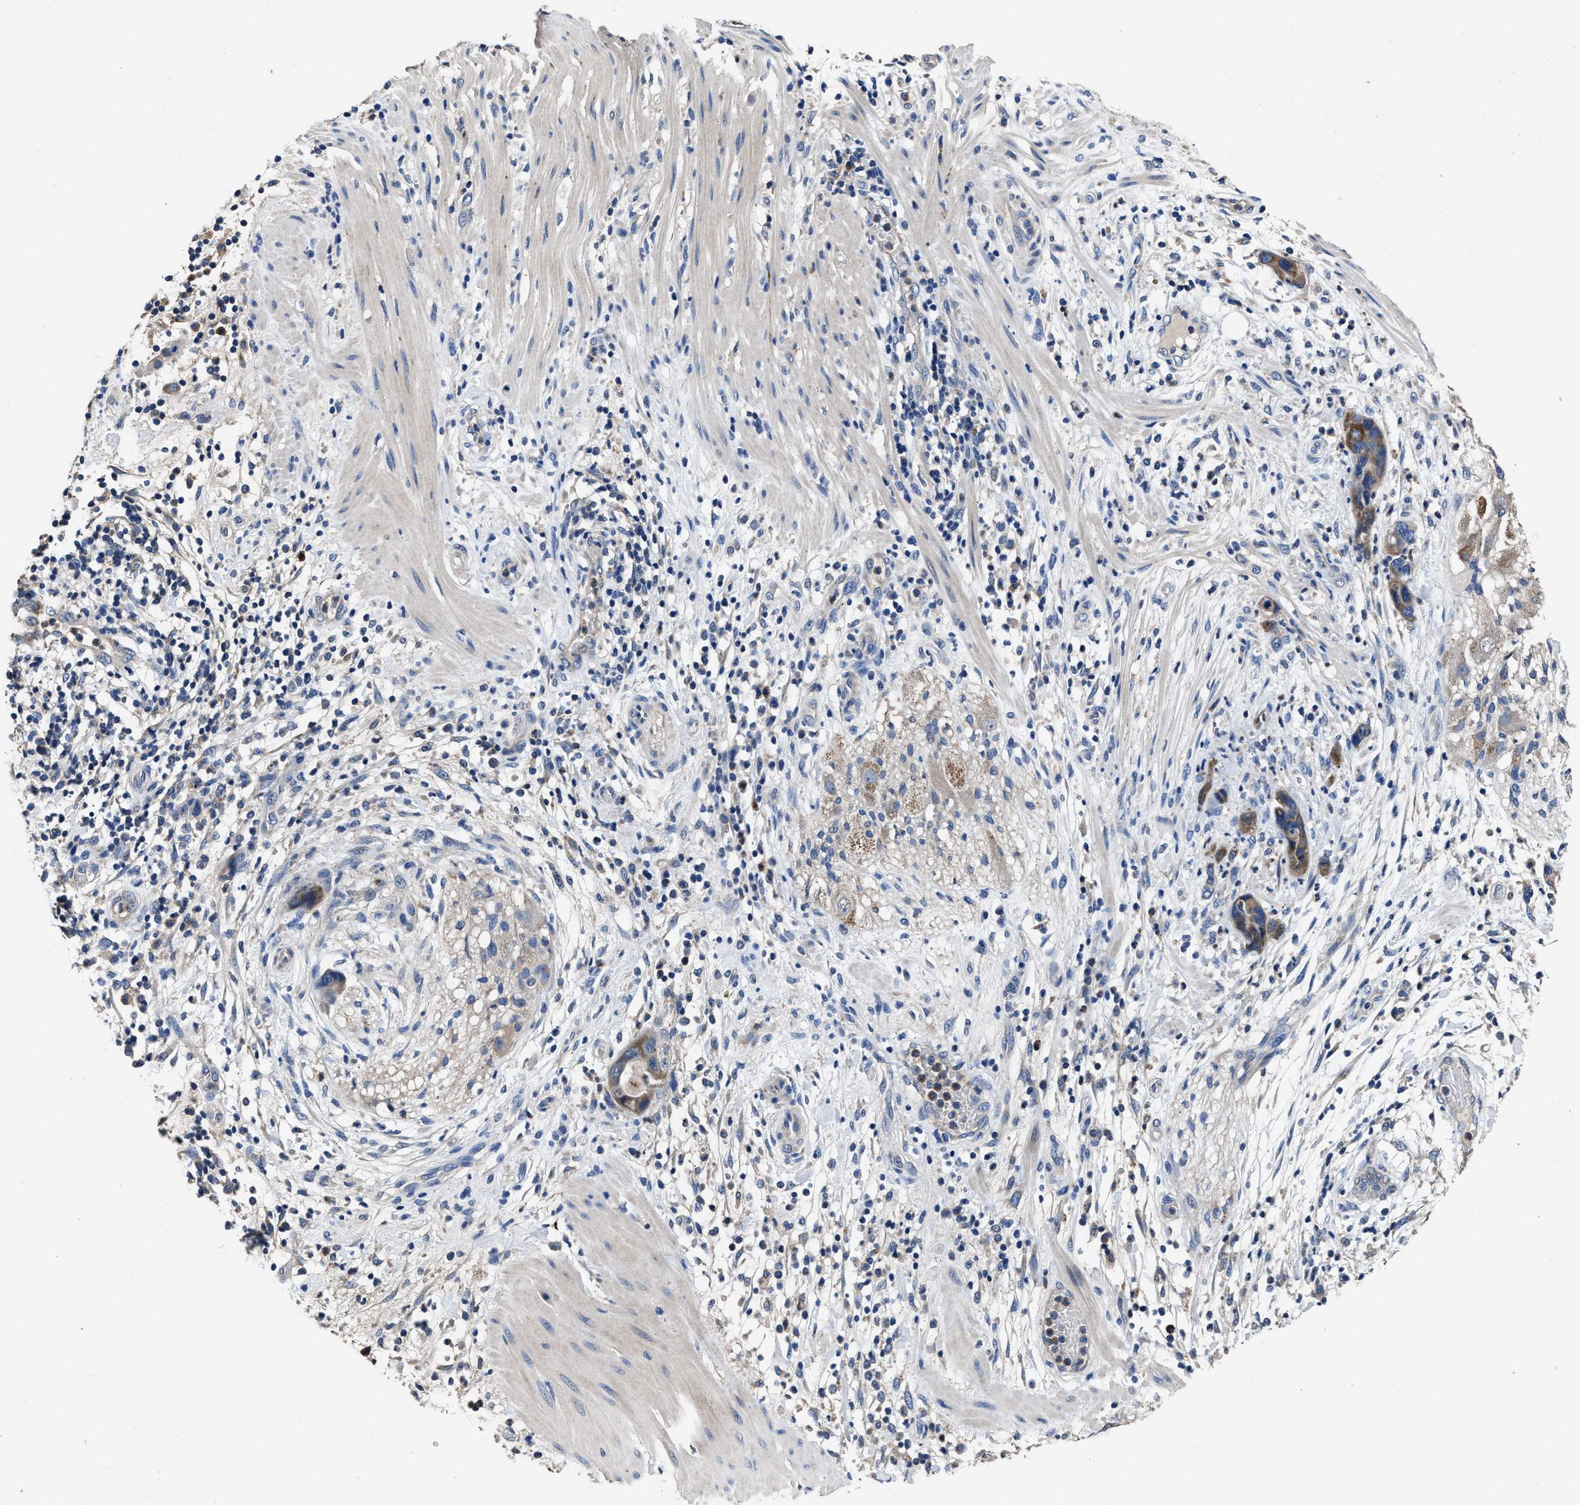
{"staining": {"intensity": "moderate", "quantity": ">75%", "location": "cytoplasmic/membranous"}, "tissue": "pancreatic cancer", "cell_type": "Tumor cells", "image_type": "cancer", "snomed": [{"axis": "morphology", "description": "Adenocarcinoma, NOS"}, {"axis": "topography", "description": "Pancreas"}], "caption": "This is a histology image of IHC staining of pancreatic cancer, which shows moderate expression in the cytoplasmic/membranous of tumor cells.", "gene": "UBR4", "patient": {"sex": "female", "age": 71}}